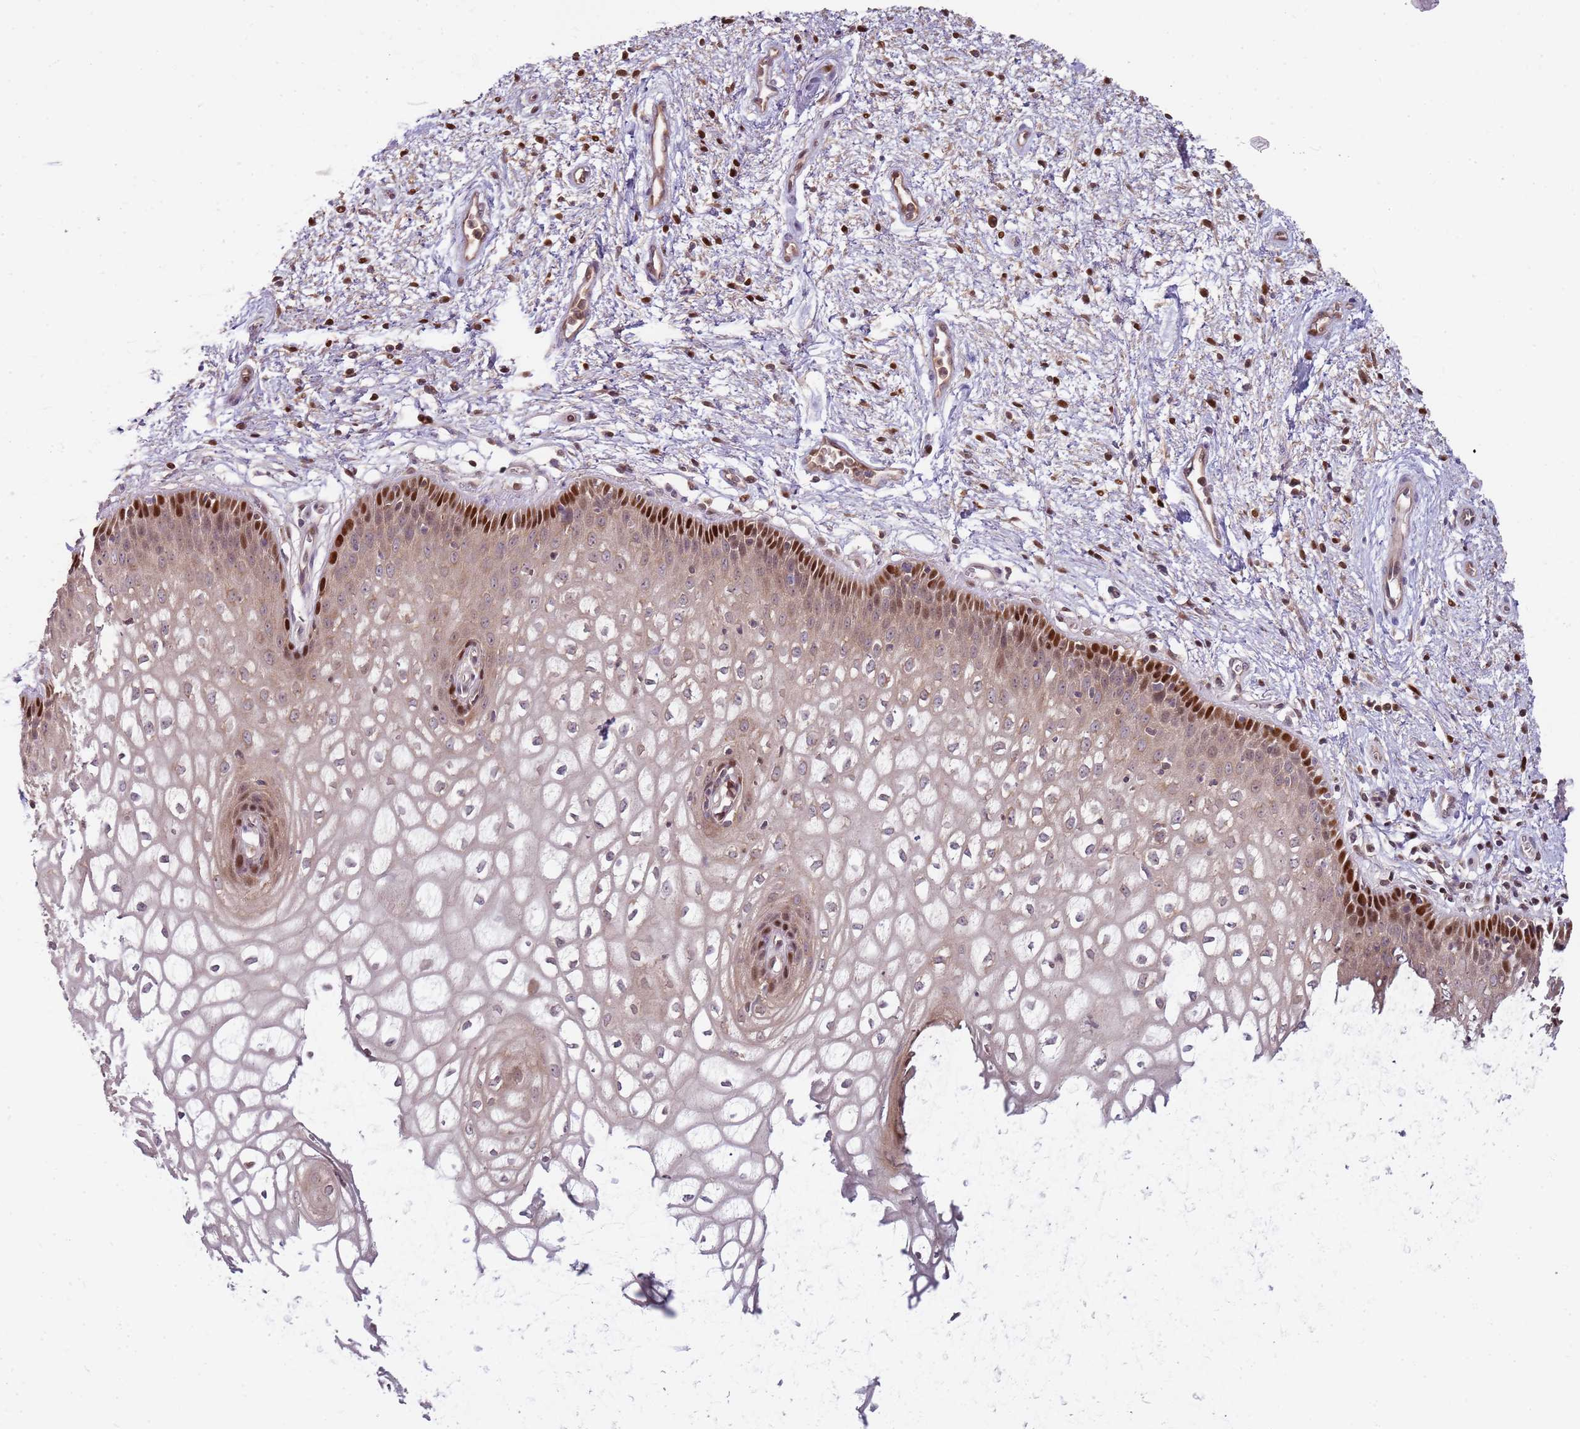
{"staining": {"intensity": "strong", "quantity": "<25%", "location": "nuclear"}, "tissue": "vagina", "cell_type": "Squamous epithelial cells", "image_type": "normal", "snomed": [{"axis": "morphology", "description": "Normal tissue, NOS"}, {"axis": "topography", "description": "Vagina"}], "caption": "IHC staining of unremarkable vagina, which displays medium levels of strong nuclear positivity in approximately <25% of squamous epithelial cells indicating strong nuclear protein positivity. The staining was performed using DAB (3,3'-diaminobenzidine) (brown) for protein detection and nuclei were counterstained in hematoxylin (blue).", "gene": "GSTO2", "patient": {"sex": "female", "age": 34}}